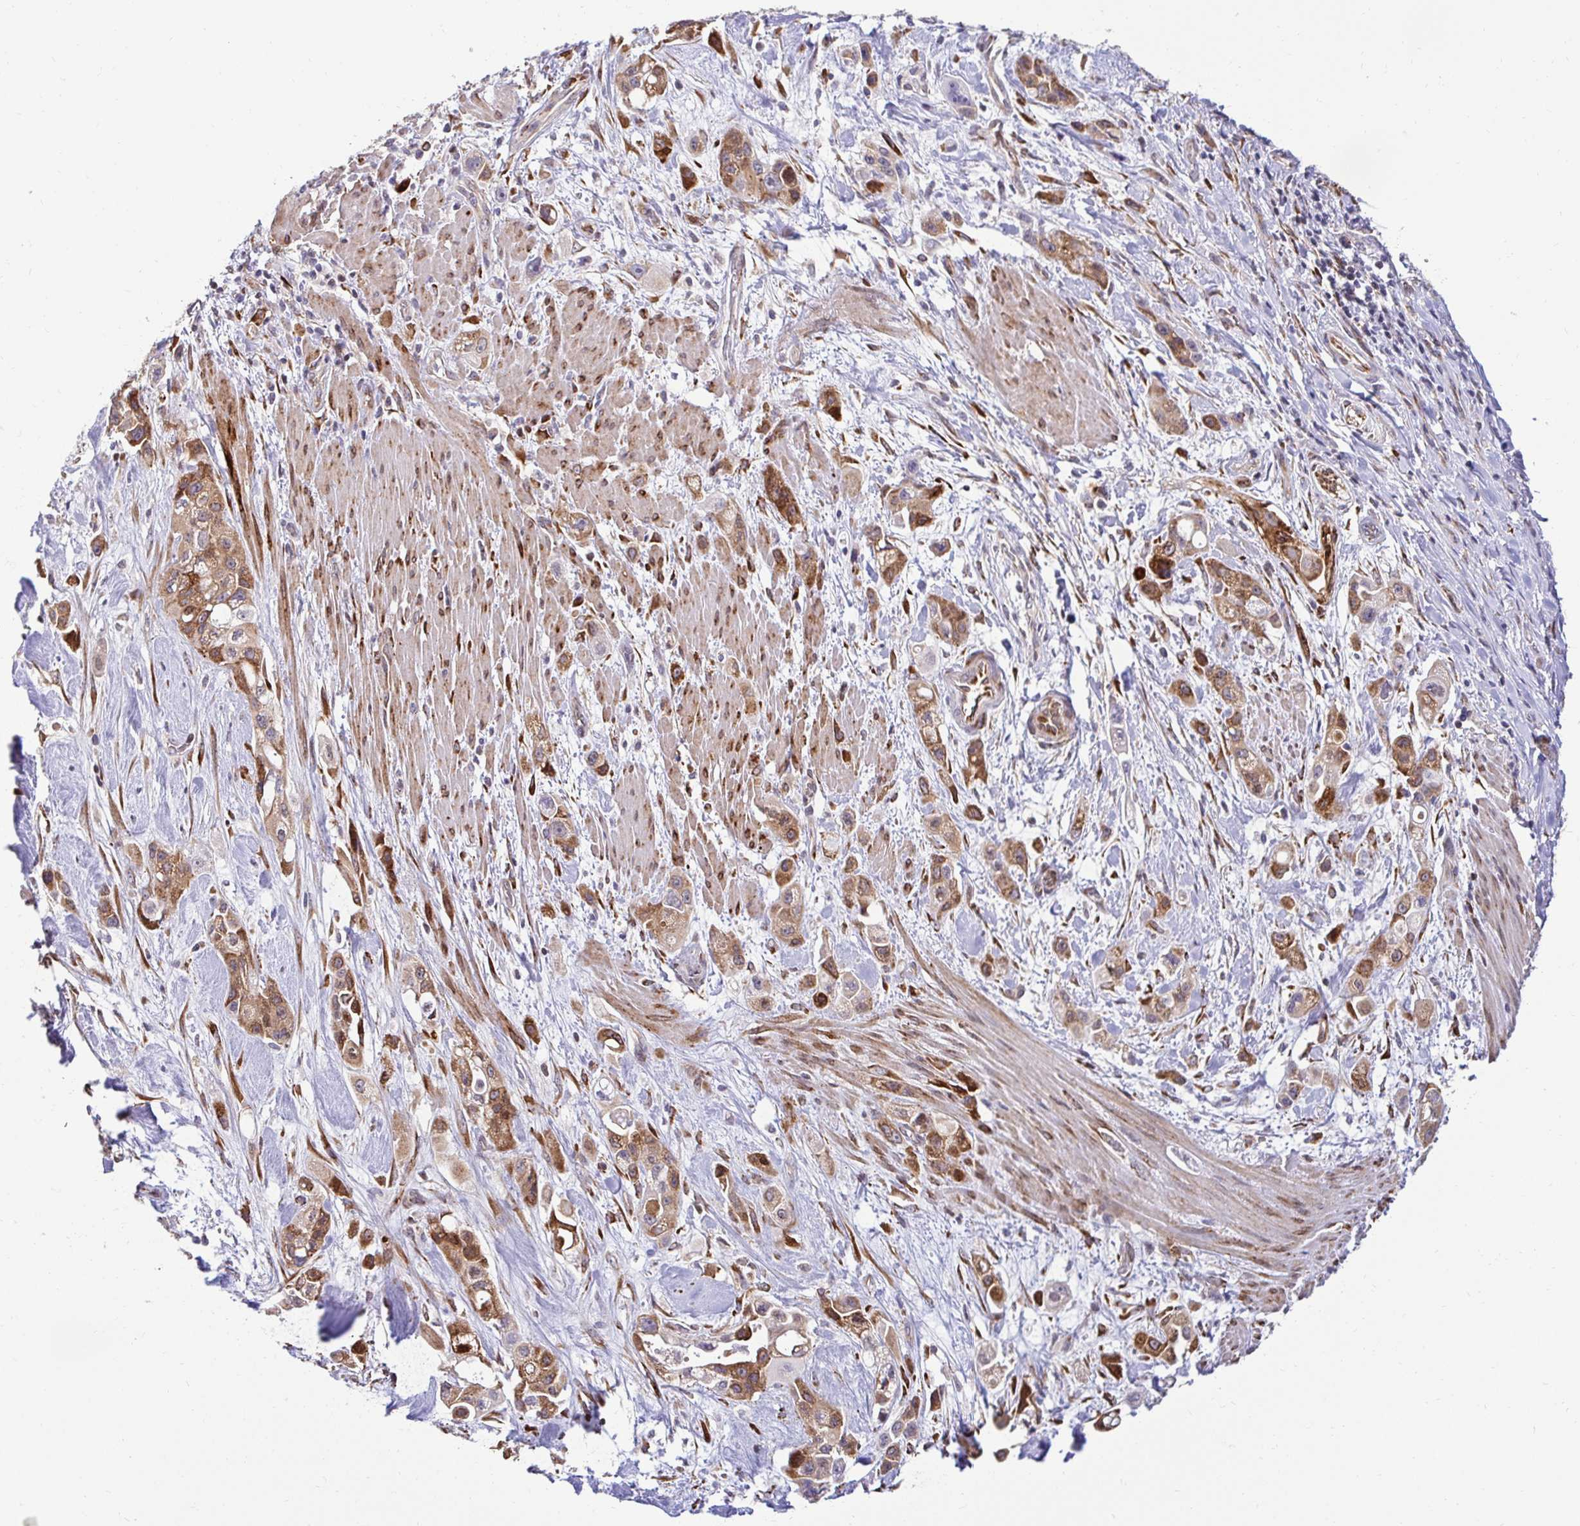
{"staining": {"intensity": "moderate", "quantity": ">75%", "location": "cytoplasmic/membranous"}, "tissue": "pancreatic cancer", "cell_type": "Tumor cells", "image_type": "cancer", "snomed": [{"axis": "morphology", "description": "Adenocarcinoma, NOS"}, {"axis": "topography", "description": "Pancreas"}], "caption": "Immunohistochemical staining of human pancreatic cancer (adenocarcinoma) reveals medium levels of moderate cytoplasmic/membranous staining in about >75% of tumor cells. The staining is performed using DAB brown chromogen to label protein expression. The nuclei are counter-stained blue using hematoxylin.", "gene": "HPS1", "patient": {"sex": "female", "age": 66}}